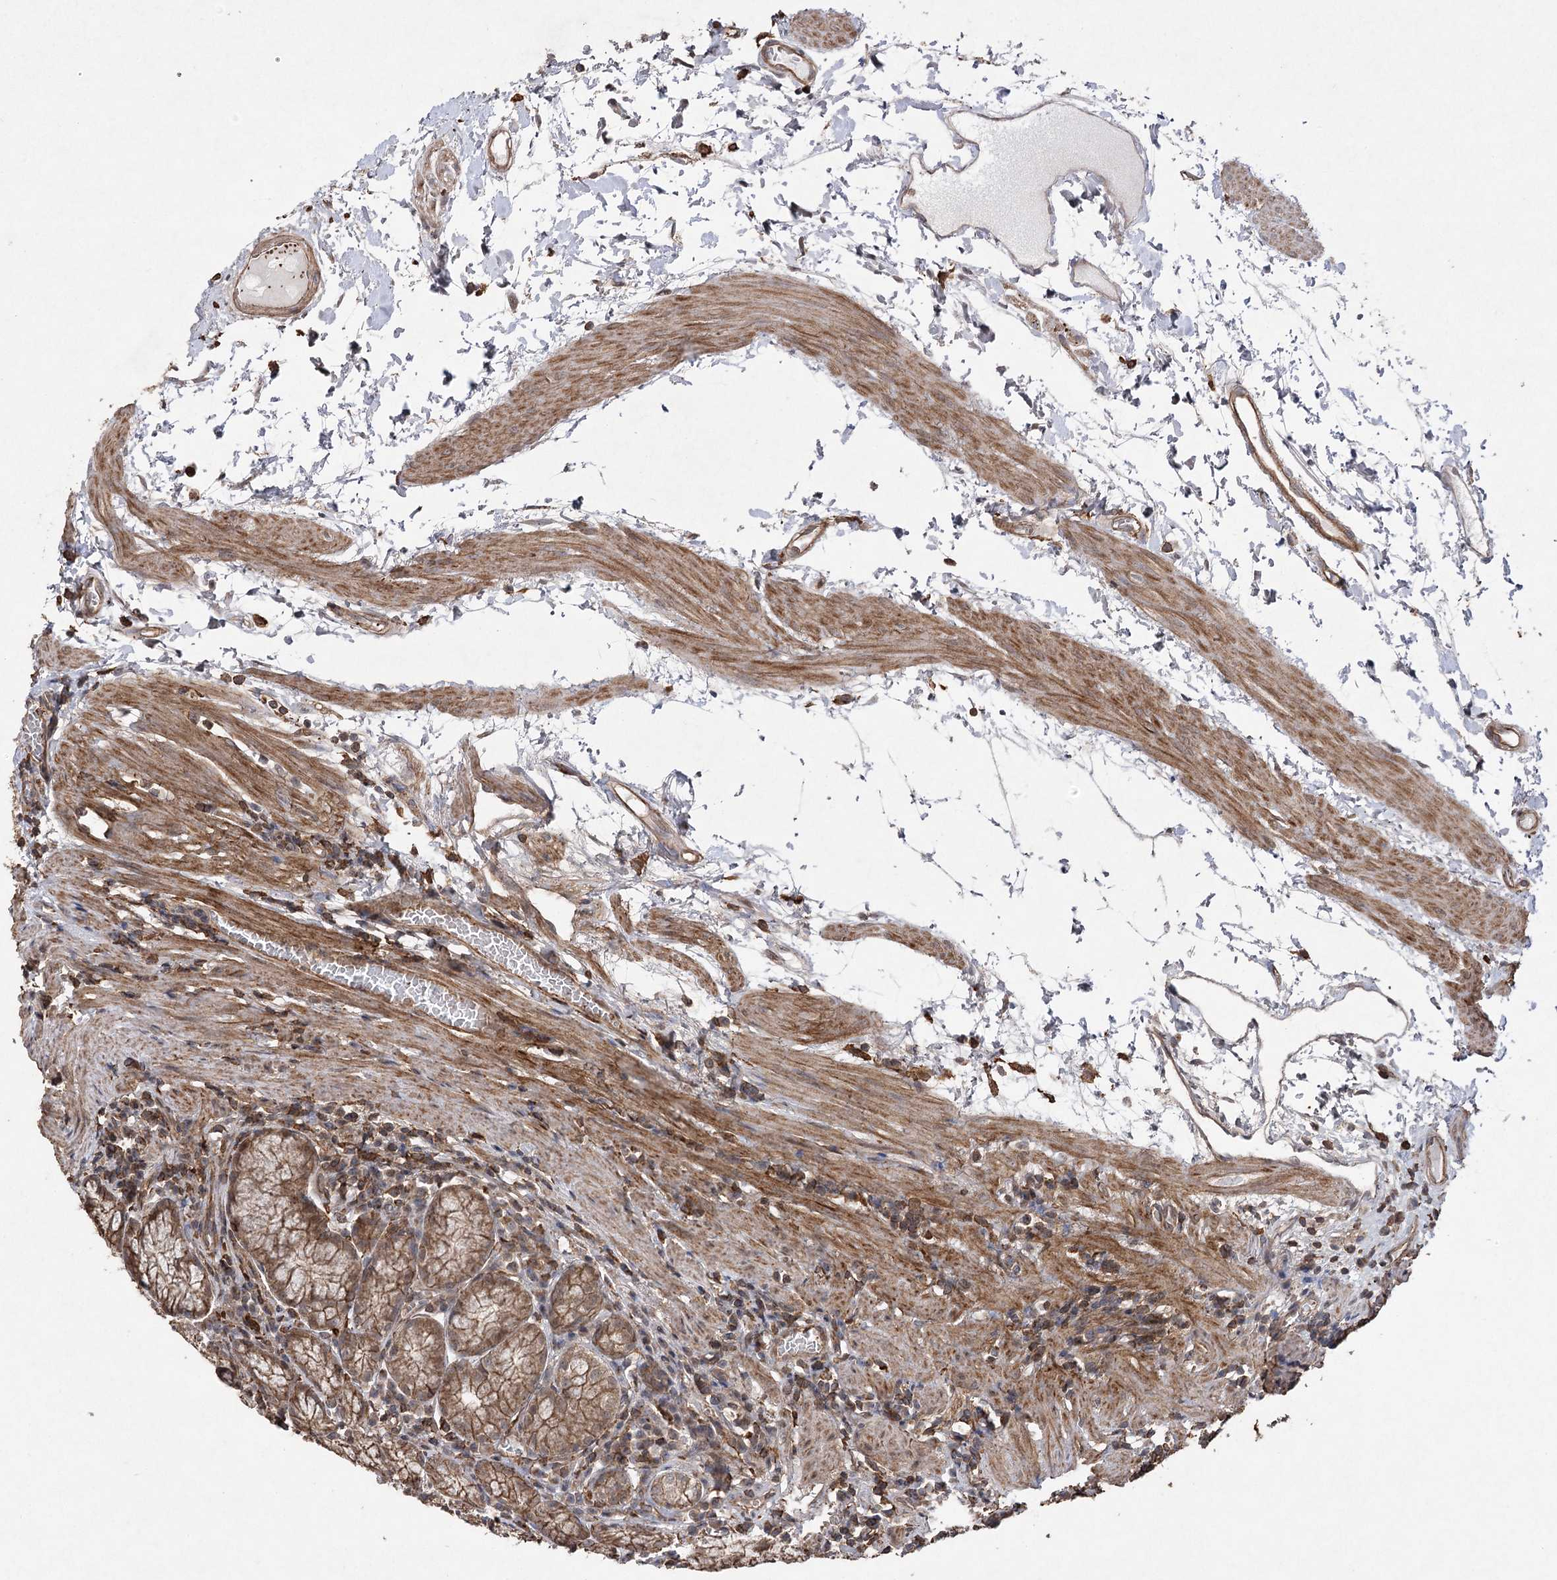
{"staining": {"intensity": "moderate", "quantity": ">75%", "location": "cytoplasmic/membranous"}, "tissue": "stomach", "cell_type": "Glandular cells", "image_type": "normal", "snomed": [{"axis": "morphology", "description": "Normal tissue, NOS"}, {"axis": "topography", "description": "Stomach"}], "caption": "A brown stain highlights moderate cytoplasmic/membranous expression of a protein in glandular cells of normal stomach. (DAB (3,3'-diaminobenzidine) = brown stain, brightfield microscopy at high magnification).", "gene": "OBSL1", "patient": {"sex": "male", "age": 55}}